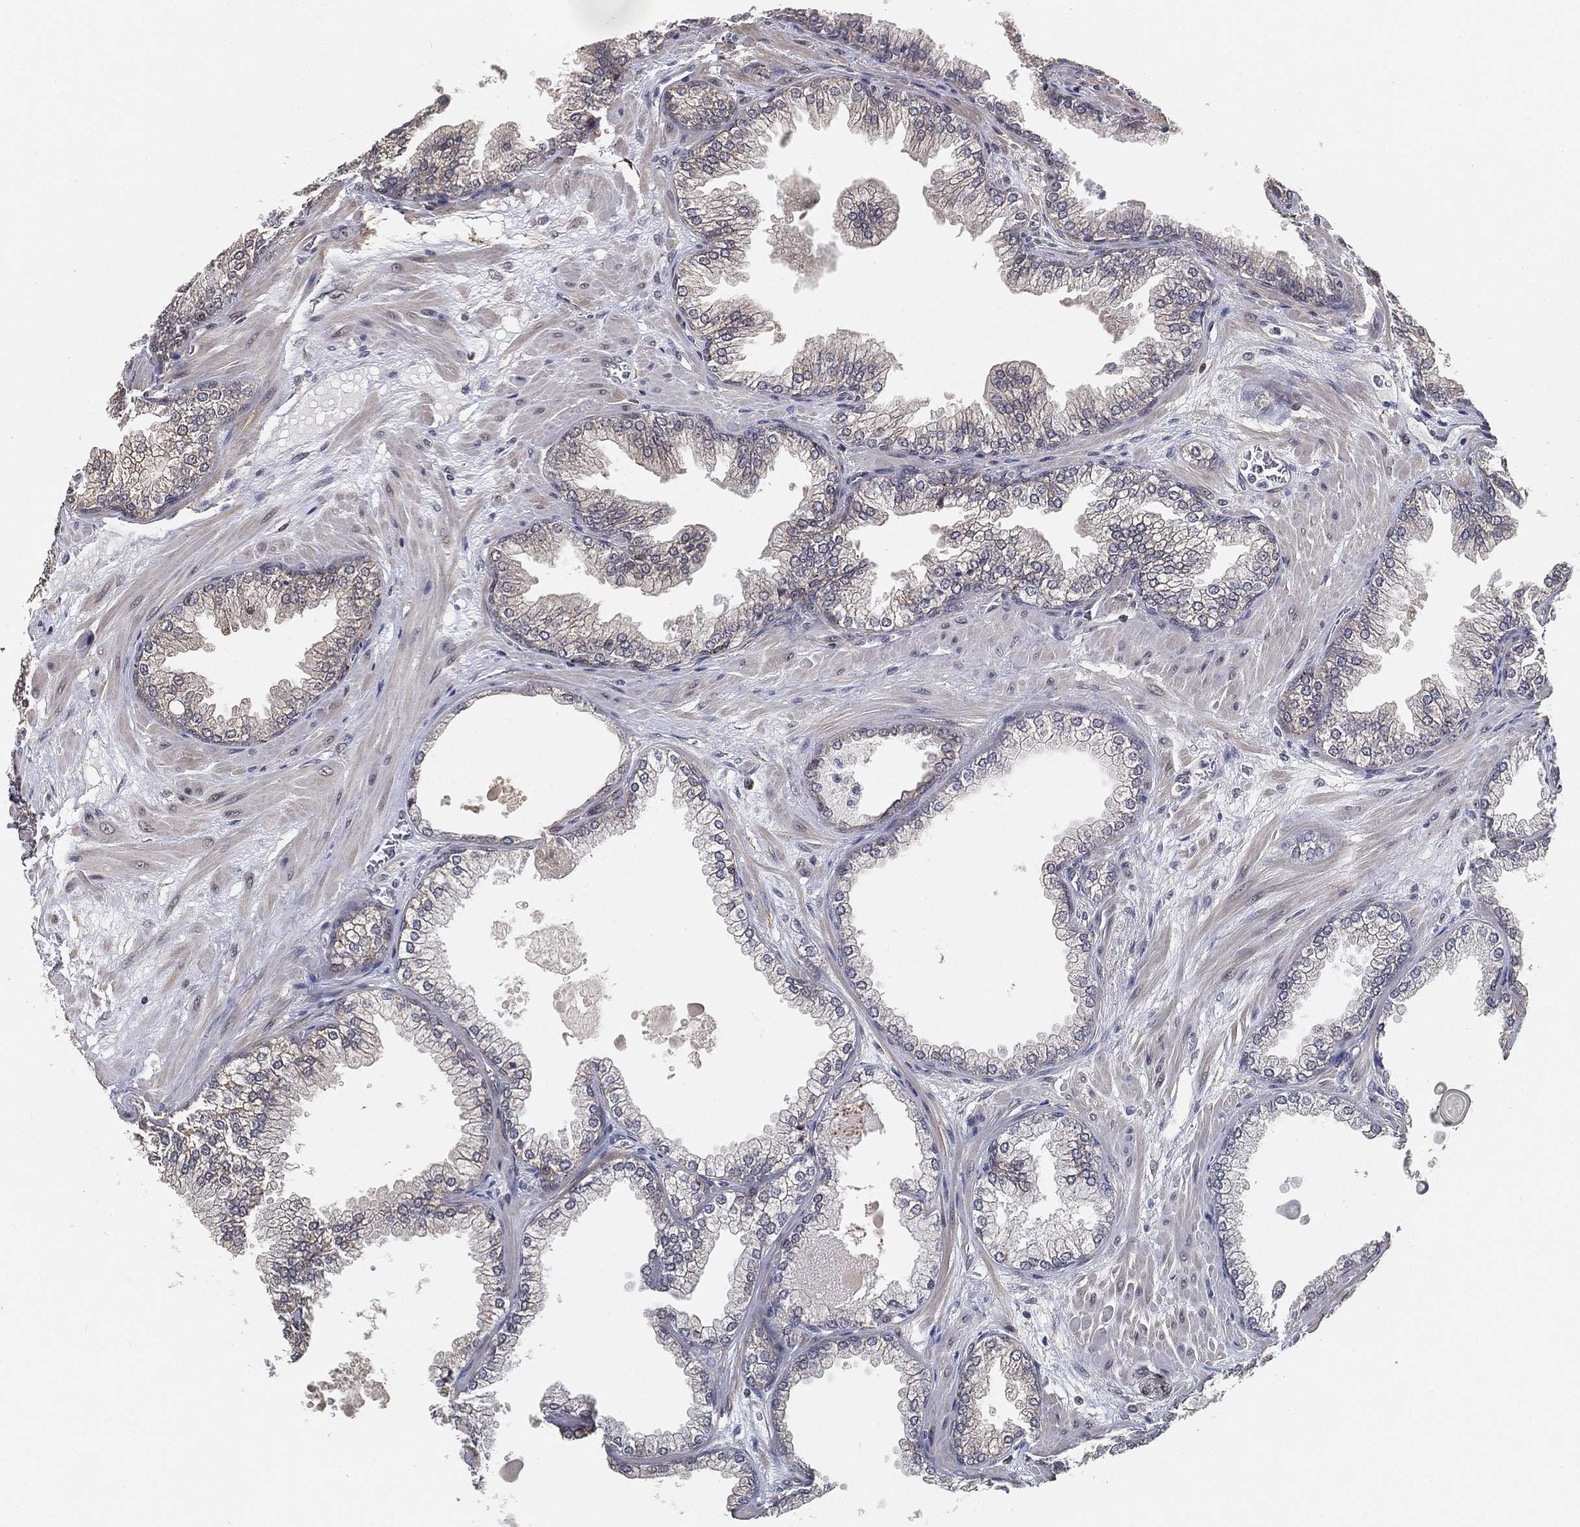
{"staining": {"intensity": "negative", "quantity": "none", "location": "none"}, "tissue": "prostate cancer", "cell_type": "Tumor cells", "image_type": "cancer", "snomed": [{"axis": "morphology", "description": "Adenocarcinoma, Low grade"}, {"axis": "topography", "description": "Prostate"}], "caption": "Immunohistochemistry (IHC) micrograph of neoplastic tissue: prostate cancer stained with DAB reveals no significant protein staining in tumor cells. (Stains: DAB (3,3'-diaminobenzidine) immunohistochemistry (IHC) with hematoxylin counter stain, Microscopy: brightfield microscopy at high magnification).", "gene": "RSRC2", "patient": {"sex": "male", "age": 72}}